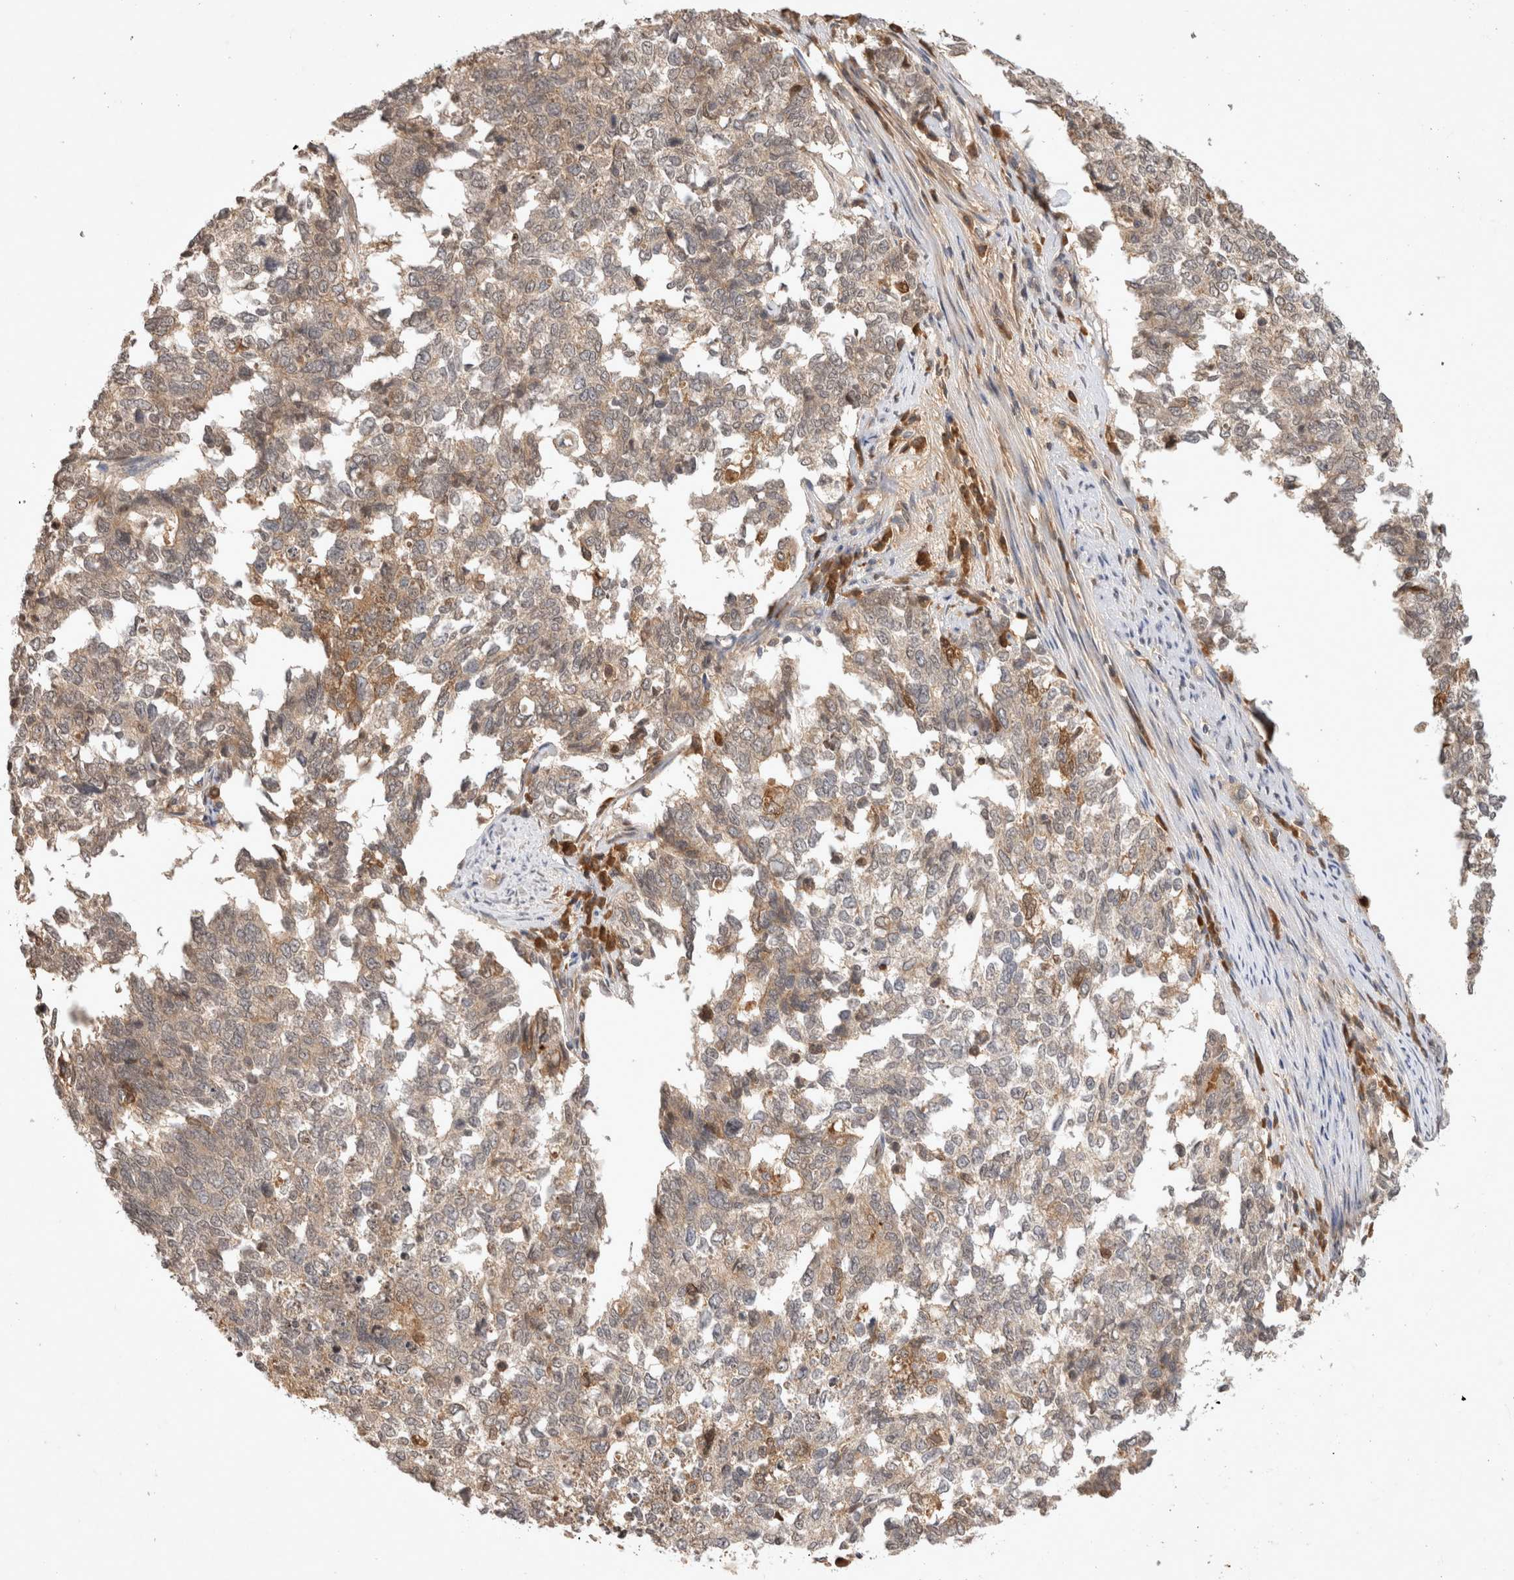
{"staining": {"intensity": "weak", "quantity": ">75%", "location": "cytoplasmic/membranous"}, "tissue": "cervical cancer", "cell_type": "Tumor cells", "image_type": "cancer", "snomed": [{"axis": "morphology", "description": "Squamous cell carcinoma, NOS"}, {"axis": "topography", "description": "Cervix"}], "caption": "This is a histology image of immunohistochemistry staining of cervical squamous cell carcinoma, which shows weak expression in the cytoplasmic/membranous of tumor cells.", "gene": "YES1", "patient": {"sex": "female", "age": 63}}